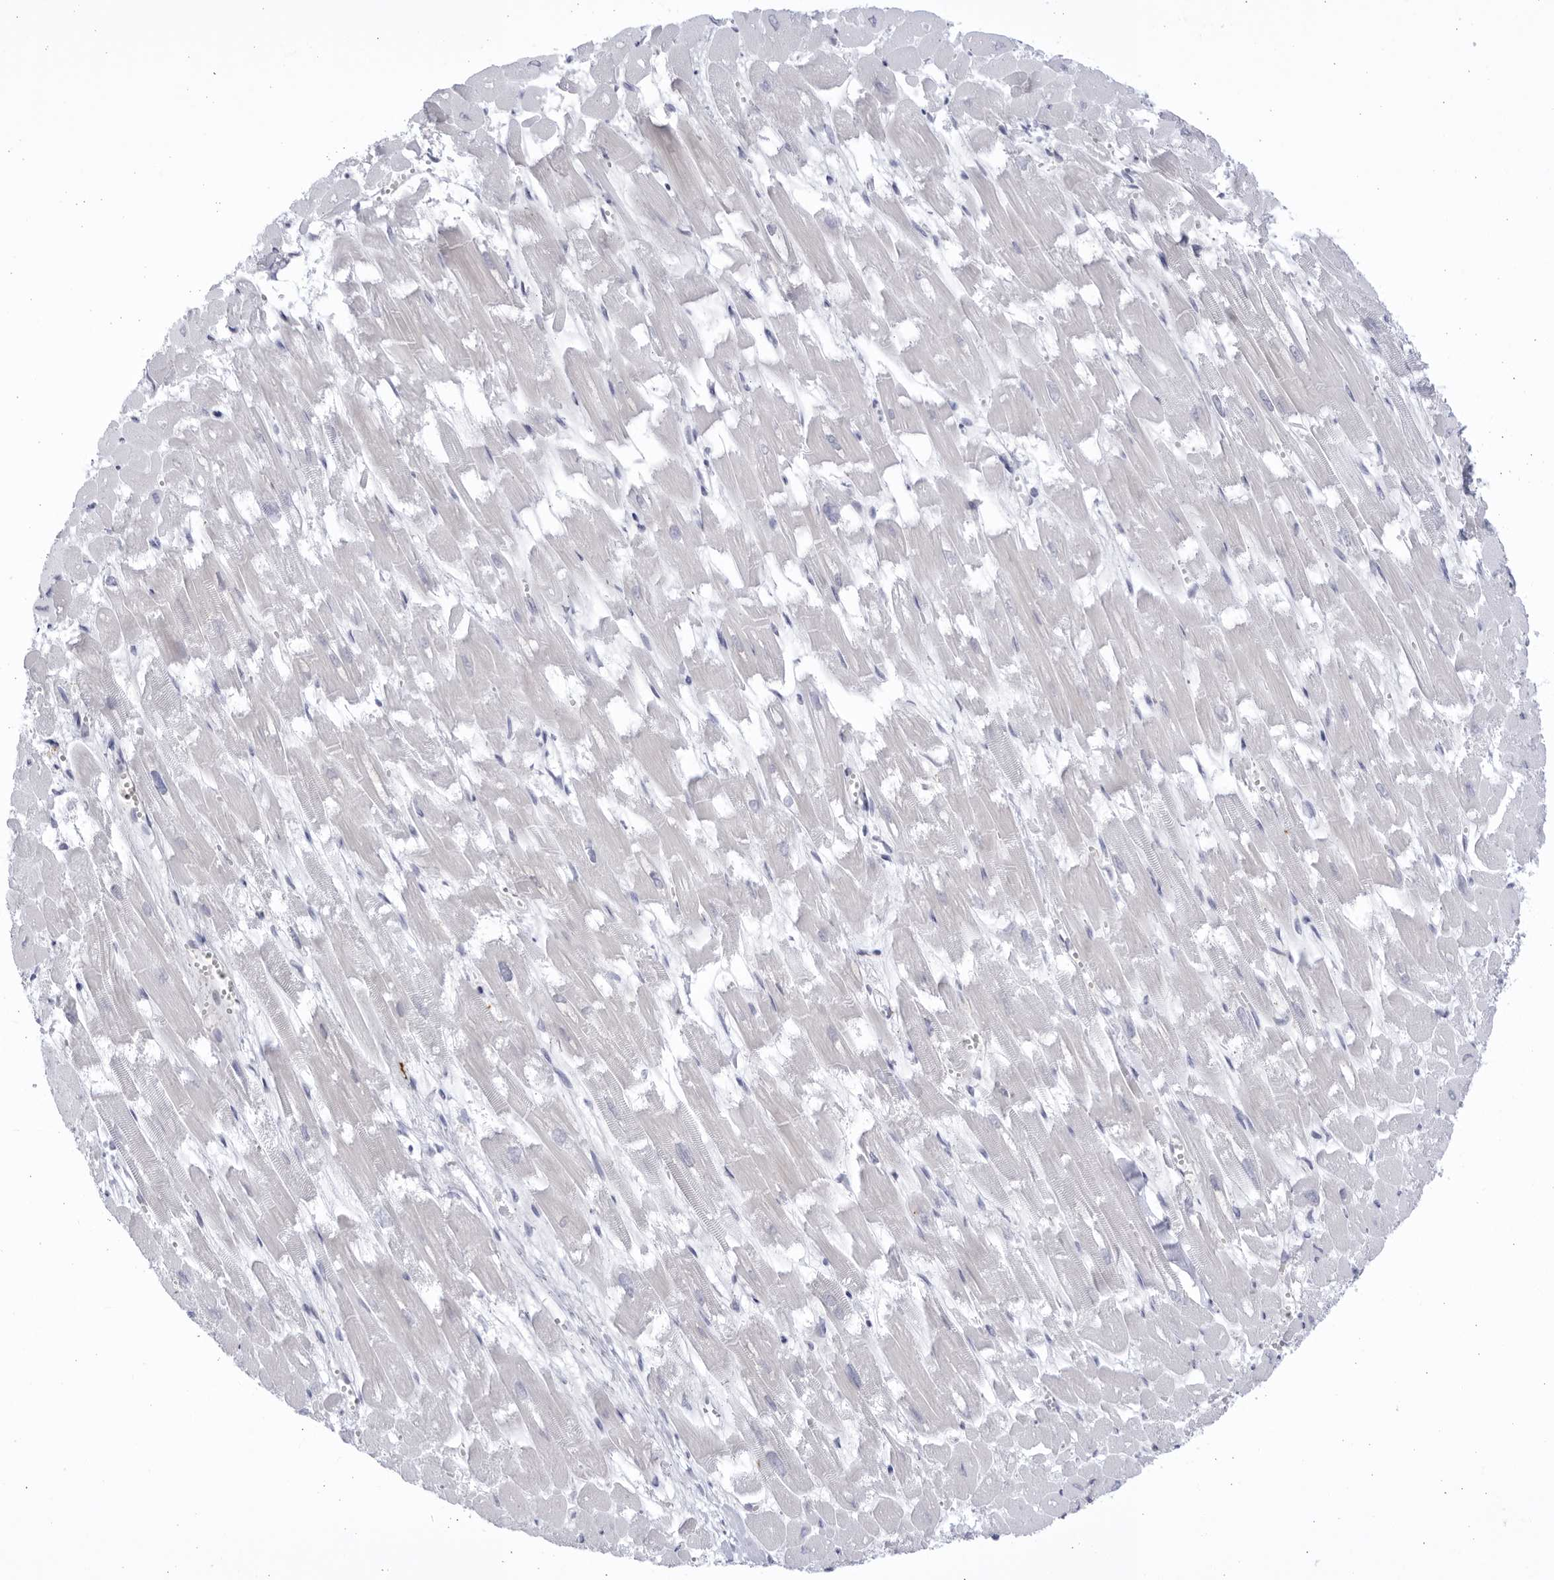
{"staining": {"intensity": "negative", "quantity": "none", "location": "none"}, "tissue": "heart muscle", "cell_type": "Cardiomyocytes", "image_type": "normal", "snomed": [{"axis": "morphology", "description": "Normal tissue, NOS"}, {"axis": "topography", "description": "Heart"}], "caption": "IHC histopathology image of unremarkable heart muscle stained for a protein (brown), which displays no expression in cardiomyocytes.", "gene": "CCDC181", "patient": {"sex": "male", "age": 54}}